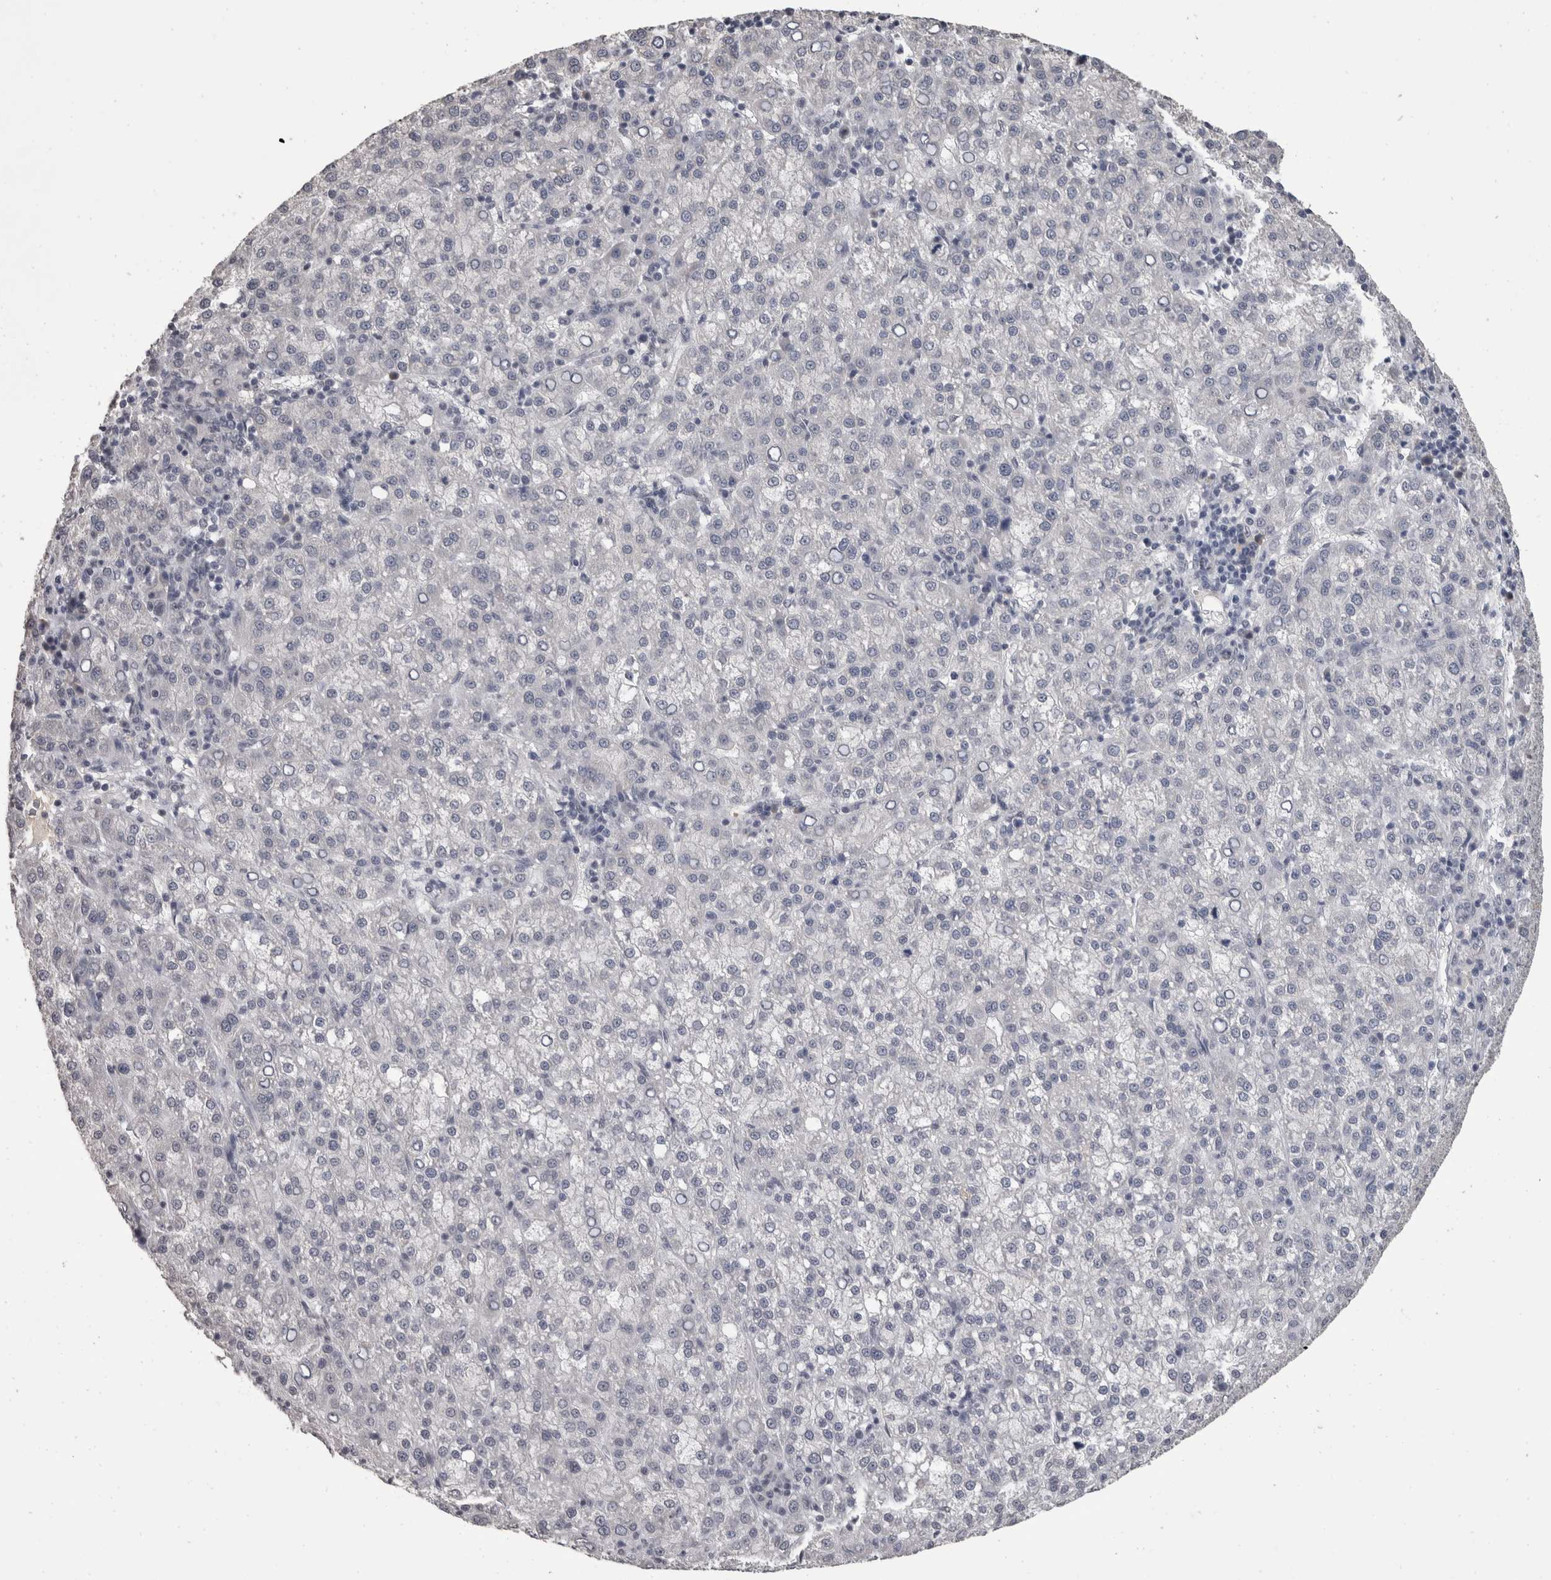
{"staining": {"intensity": "negative", "quantity": "none", "location": "none"}, "tissue": "liver cancer", "cell_type": "Tumor cells", "image_type": "cancer", "snomed": [{"axis": "morphology", "description": "Carcinoma, Hepatocellular, NOS"}, {"axis": "topography", "description": "Liver"}], "caption": "Tumor cells are negative for protein expression in human liver cancer (hepatocellular carcinoma).", "gene": "DDX17", "patient": {"sex": "female", "age": 58}}